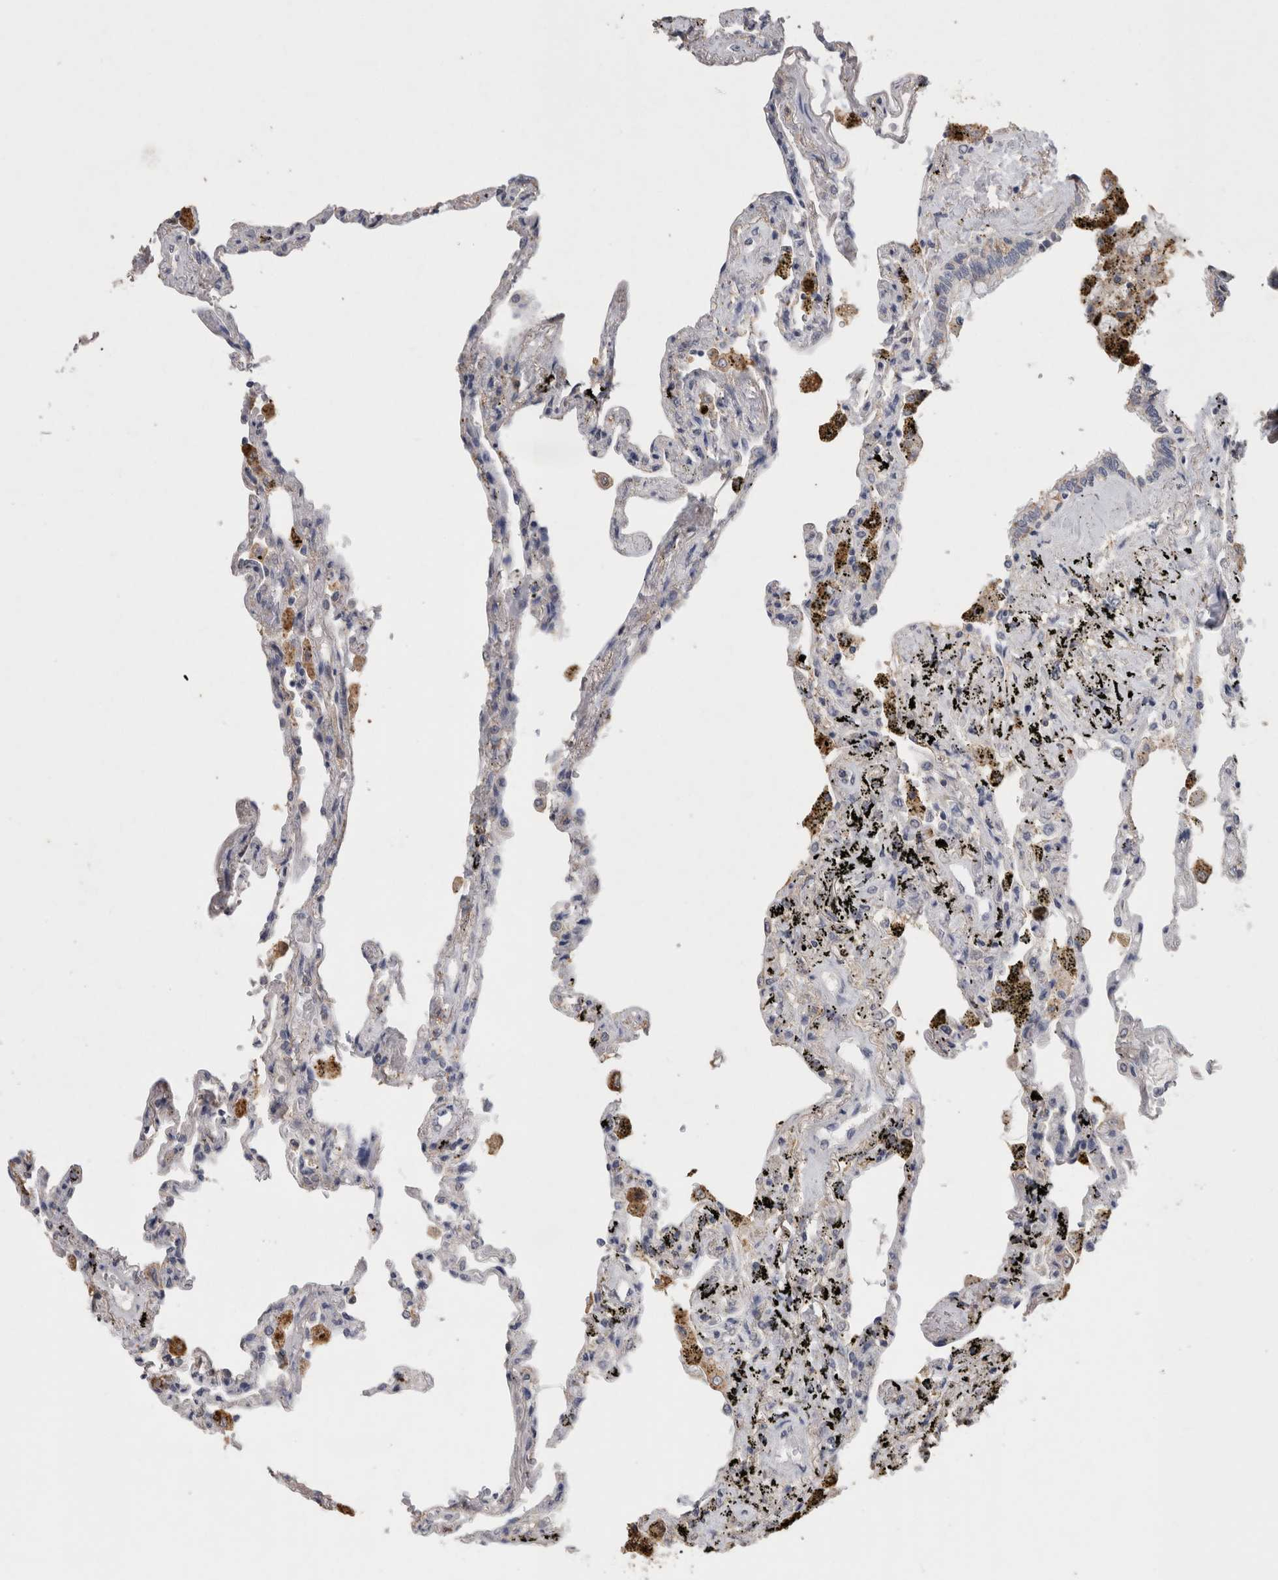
{"staining": {"intensity": "negative", "quantity": "none", "location": "none"}, "tissue": "lung", "cell_type": "Alveolar cells", "image_type": "normal", "snomed": [{"axis": "morphology", "description": "Normal tissue, NOS"}, {"axis": "topography", "description": "Lung"}], "caption": "Immunohistochemistry micrograph of unremarkable lung: lung stained with DAB (3,3'-diaminobenzidine) shows no significant protein staining in alveolar cells. The staining is performed using DAB (3,3'-diaminobenzidine) brown chromogen with nuclei counter-stained in using hematoxylin.", "gene": "CNTFR", "patient": {"sex": "male", "age": 59}}